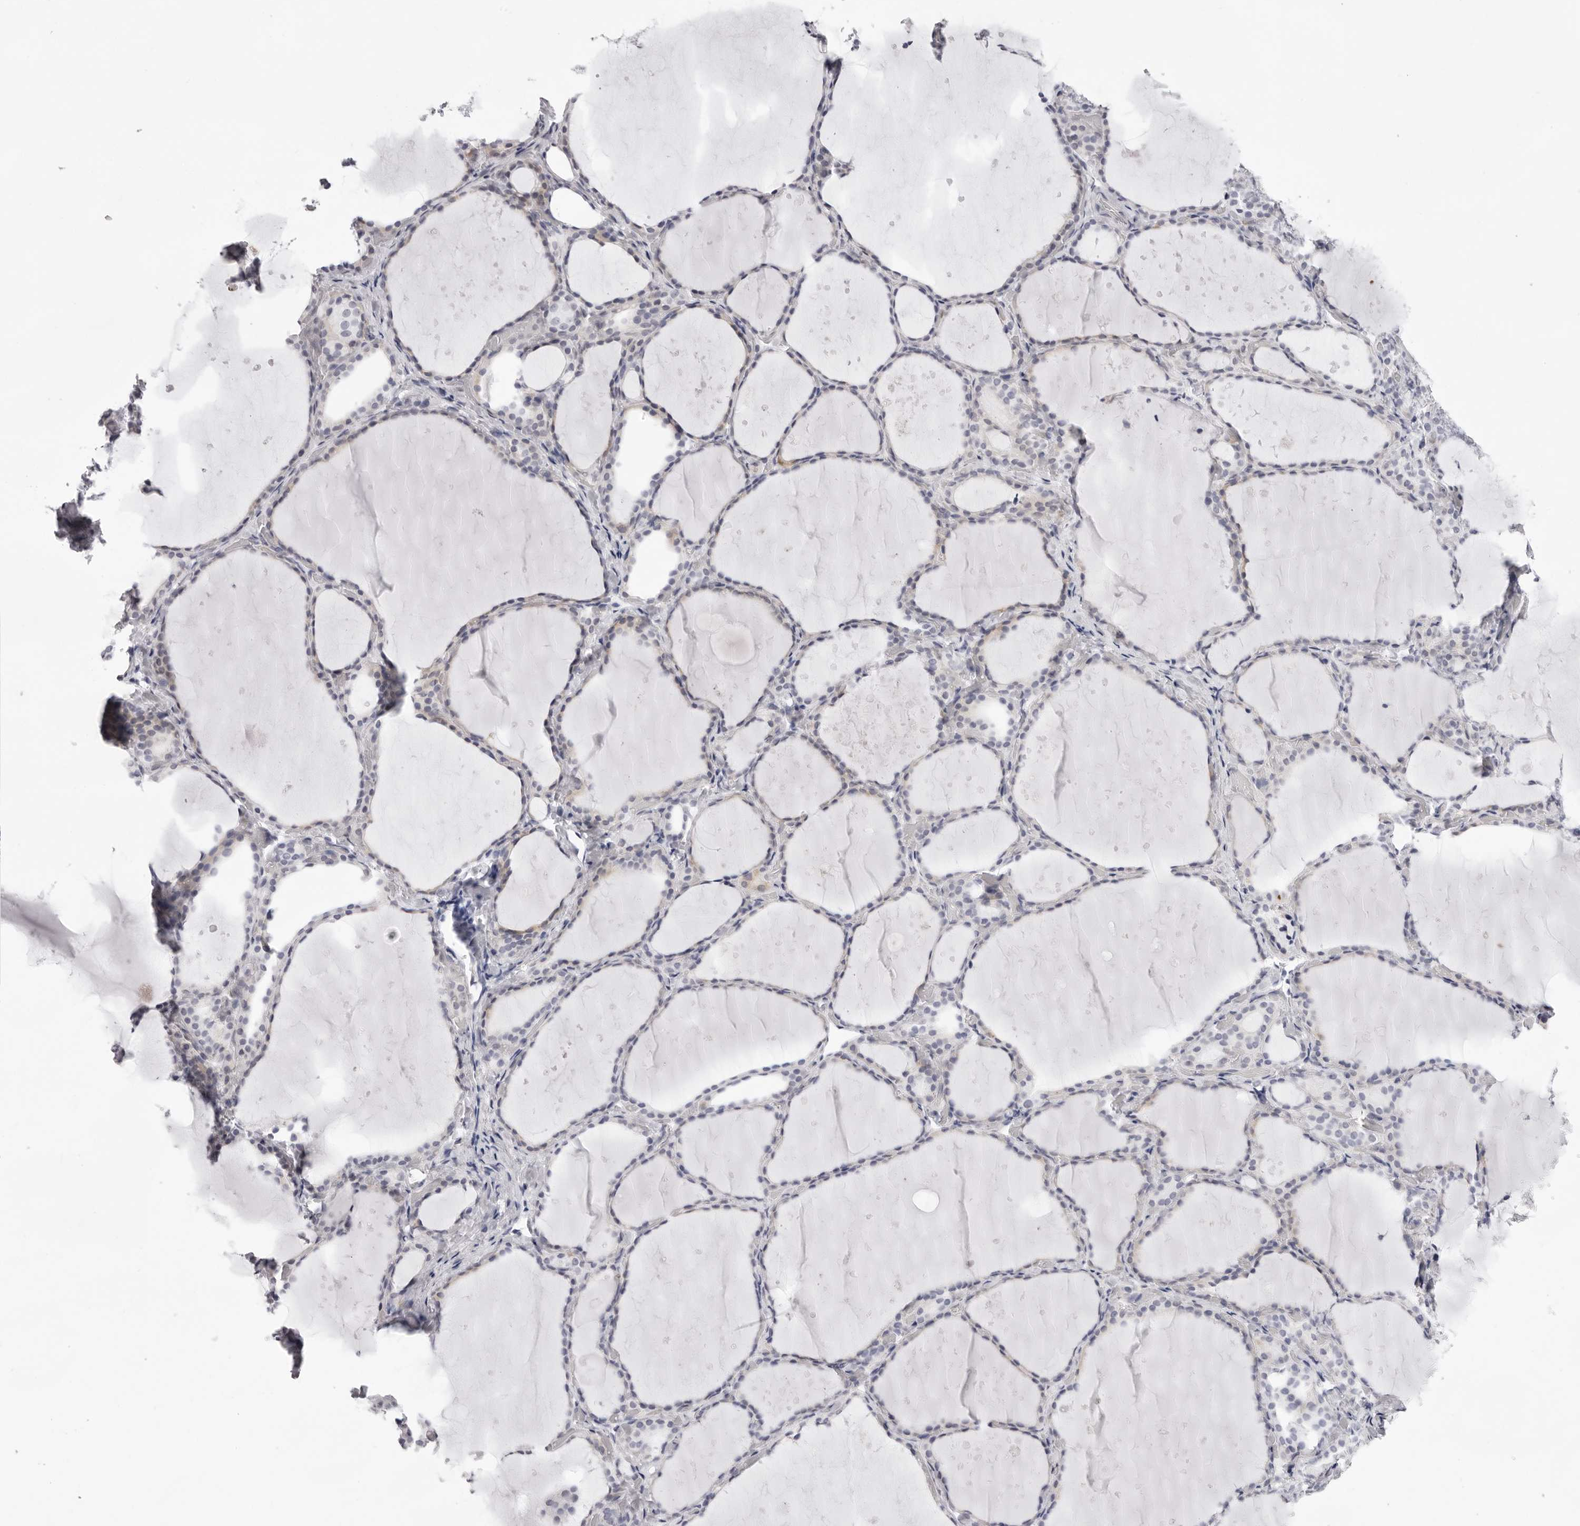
{"staining": {"intensity": "negative", "quantity": "none", "location": "none"}, "tissue": "thyroid gland", "cell_type": "Glandular cells", "image_type": "normal", "snomed": [{"axis": "morphology", "description": "Normal tissue, NOS"}, {"axis": "topography", "description": "Thyroid gland"}], "caption": "This photomicrograph is of normal thyroid gland stained with immunohistochemistry to label a protein in brown with the nuclei are counter-stained blue. There is no positivity in glandular cells.", "gene": "SMIM2", "patient": {"sex": "female", "age": 44}}